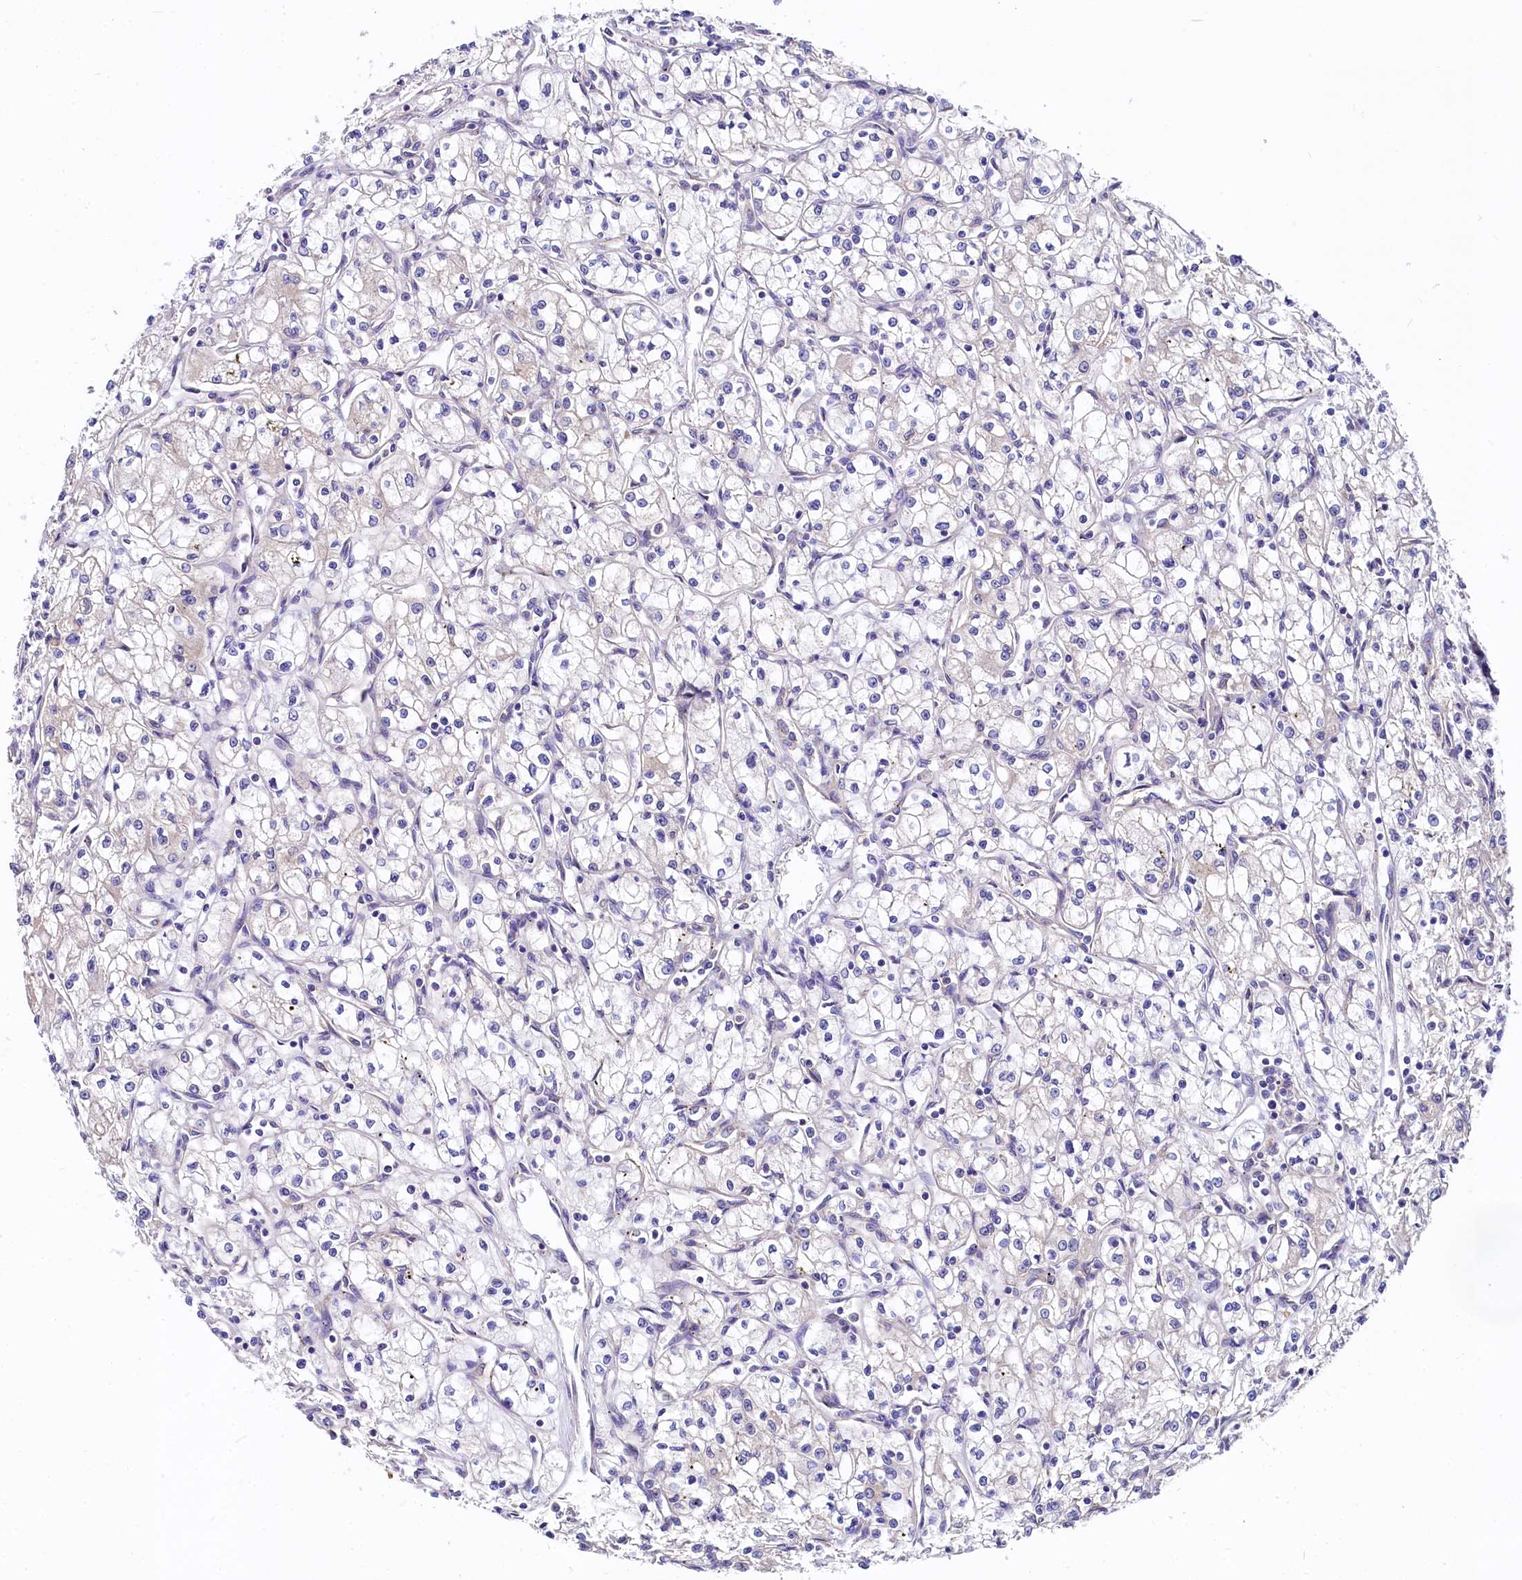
{"staining": {"intensity": "negative", "quantity": "none", "location": "none"}, "tissue": "renal cancer", "cell_type": "Tumor cells", "image_type": "cancer", "snomed": [{"axis": "morphology", "description": "Adenocarcinoma, NOS"}, {"axis": "topography", "description": "Kidney"}], "caption": "DAB immunohistochemical staining of renal cancer (adenocarcinoma) exhibits no significant expression in tumor cells. The staining is performed using DAB (3,3'-diaminobenzidine) brown chromogen with nuclei counter-stained in using hematoxylin.", "gene": "QARS1", "patient": {"sex": "male", "age": 59}}